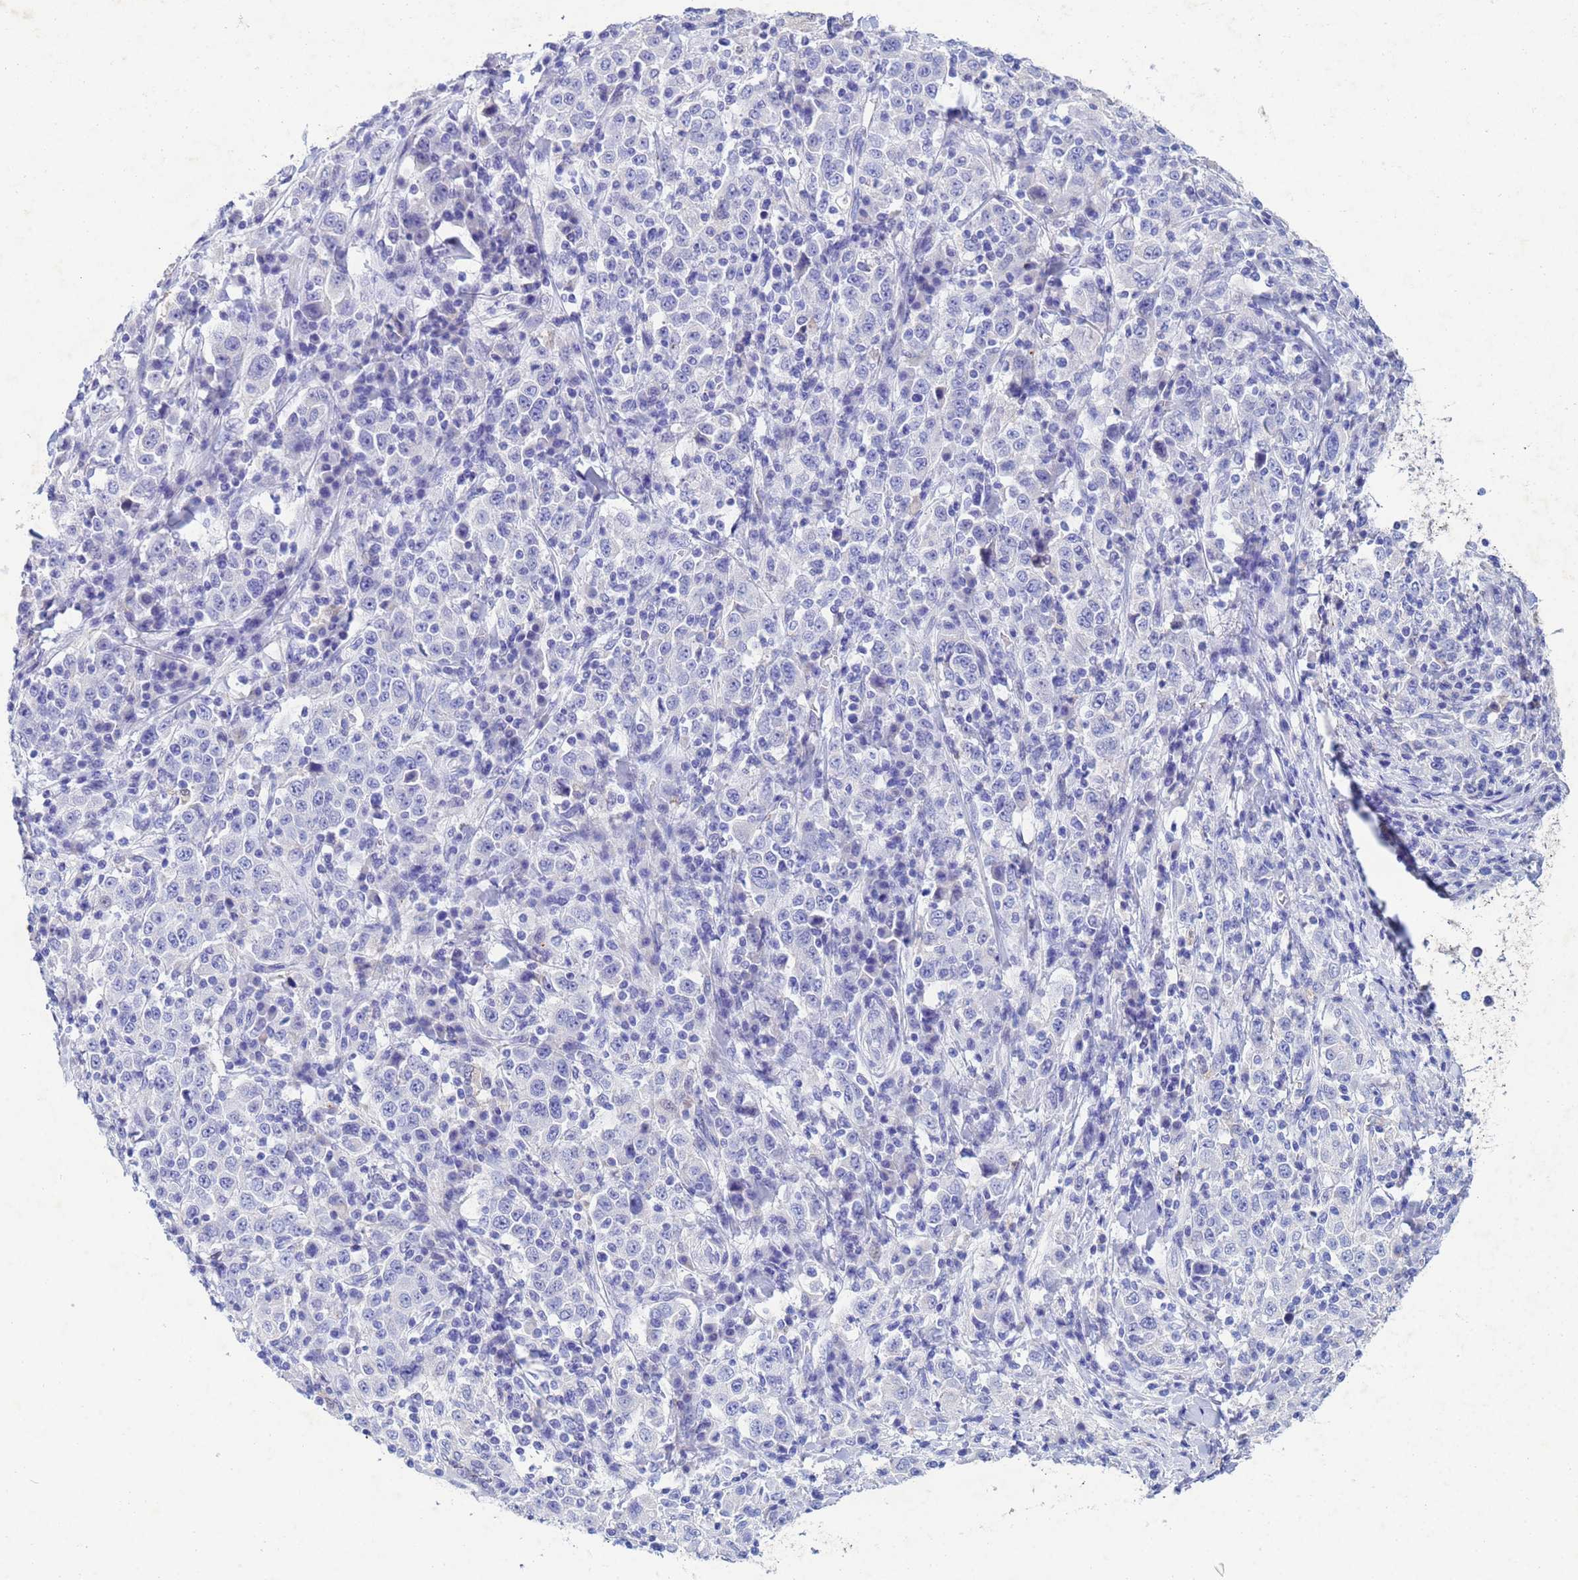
{"staining": {"intensity": "negative", "quantity": "none", "location": "none"}, "tissue": "stomach cancer", "cell_type": "Tumor cells", "image_type": "cancer", "snomed": [{"axis": "morphology", "description": "Normal tissue, NOS"}, {"axis": "morphology", "description": "Adenocarcinoma, NOS"}, {"axis": "topography", "description": "Stomach, upper"}, {"axis": "topography", "description": "Stomach"}], "caption": "Immunohistochemistry photomicrograph of human stomach adenocarcinoma stained for a protein (brown), which demonstrates no expression in tumor cells.", "gene": "CSTB", "patient": {"sex": "male", "age": 59}}